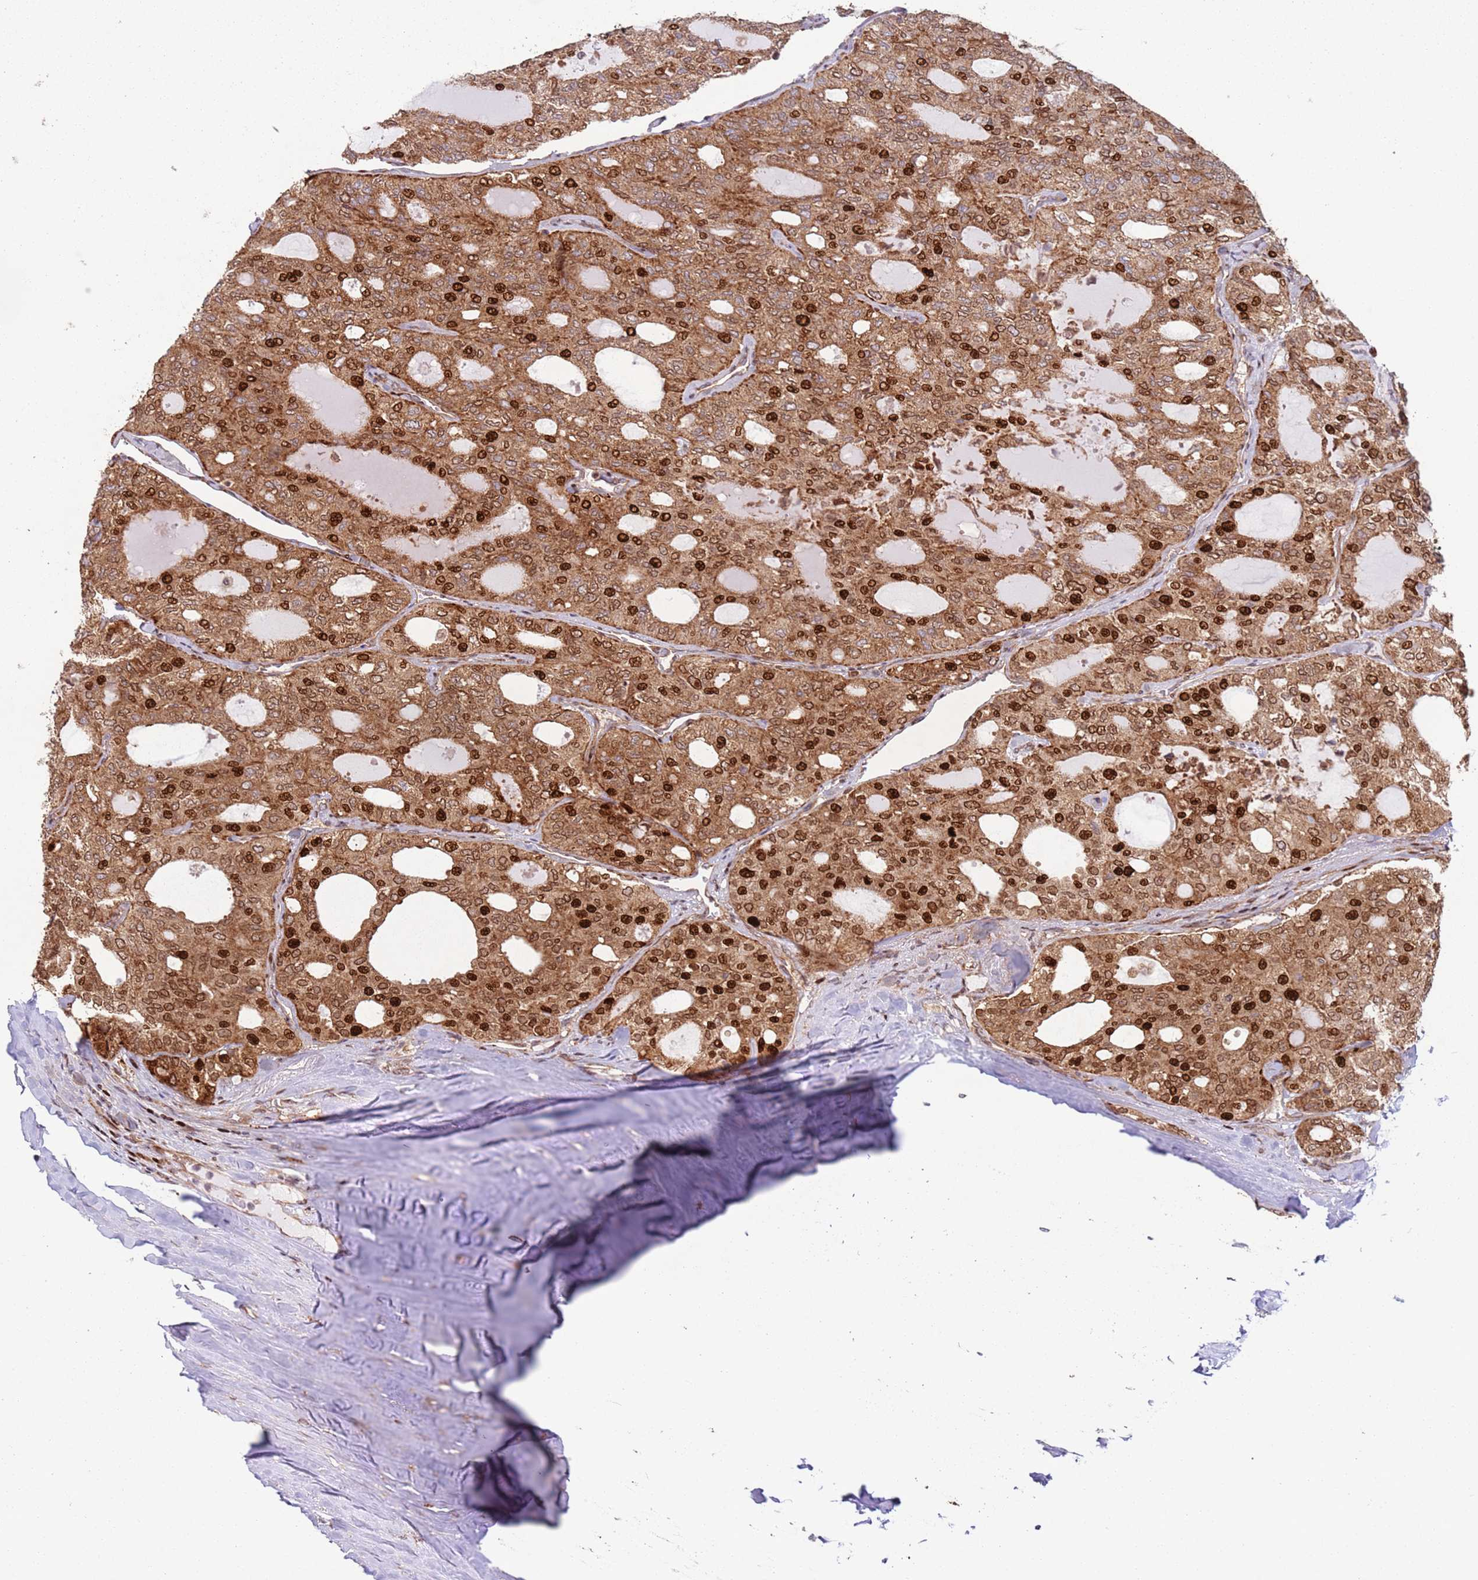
{"staining": {"intensity": "strong", "quantity": ">75%", "location": "cytoplasmic/membranous,nuclear"}, "tissue": "thyroid cancer", "cell_type": "Tumor cells", "image_type": "cancer", "snomed": [{"axis": "morphology", "description": "Follicular adenoma carcinoma, NOS"}, {"axis": "topography", "description": "Thyroid gland"}], "caption": "Immunohistochemical staining of human thyroid cancer (follicular adenoma carcinoma) exhibits high levels of strong cytoplasmic/membranous and nuclear protein positivity in approximately >75% of tumor cells. (DAB IHC with brightfield microscopy, high magnification).", "gene": "HNRNPLL", "patient": {"sex": "male", "age": 75}}